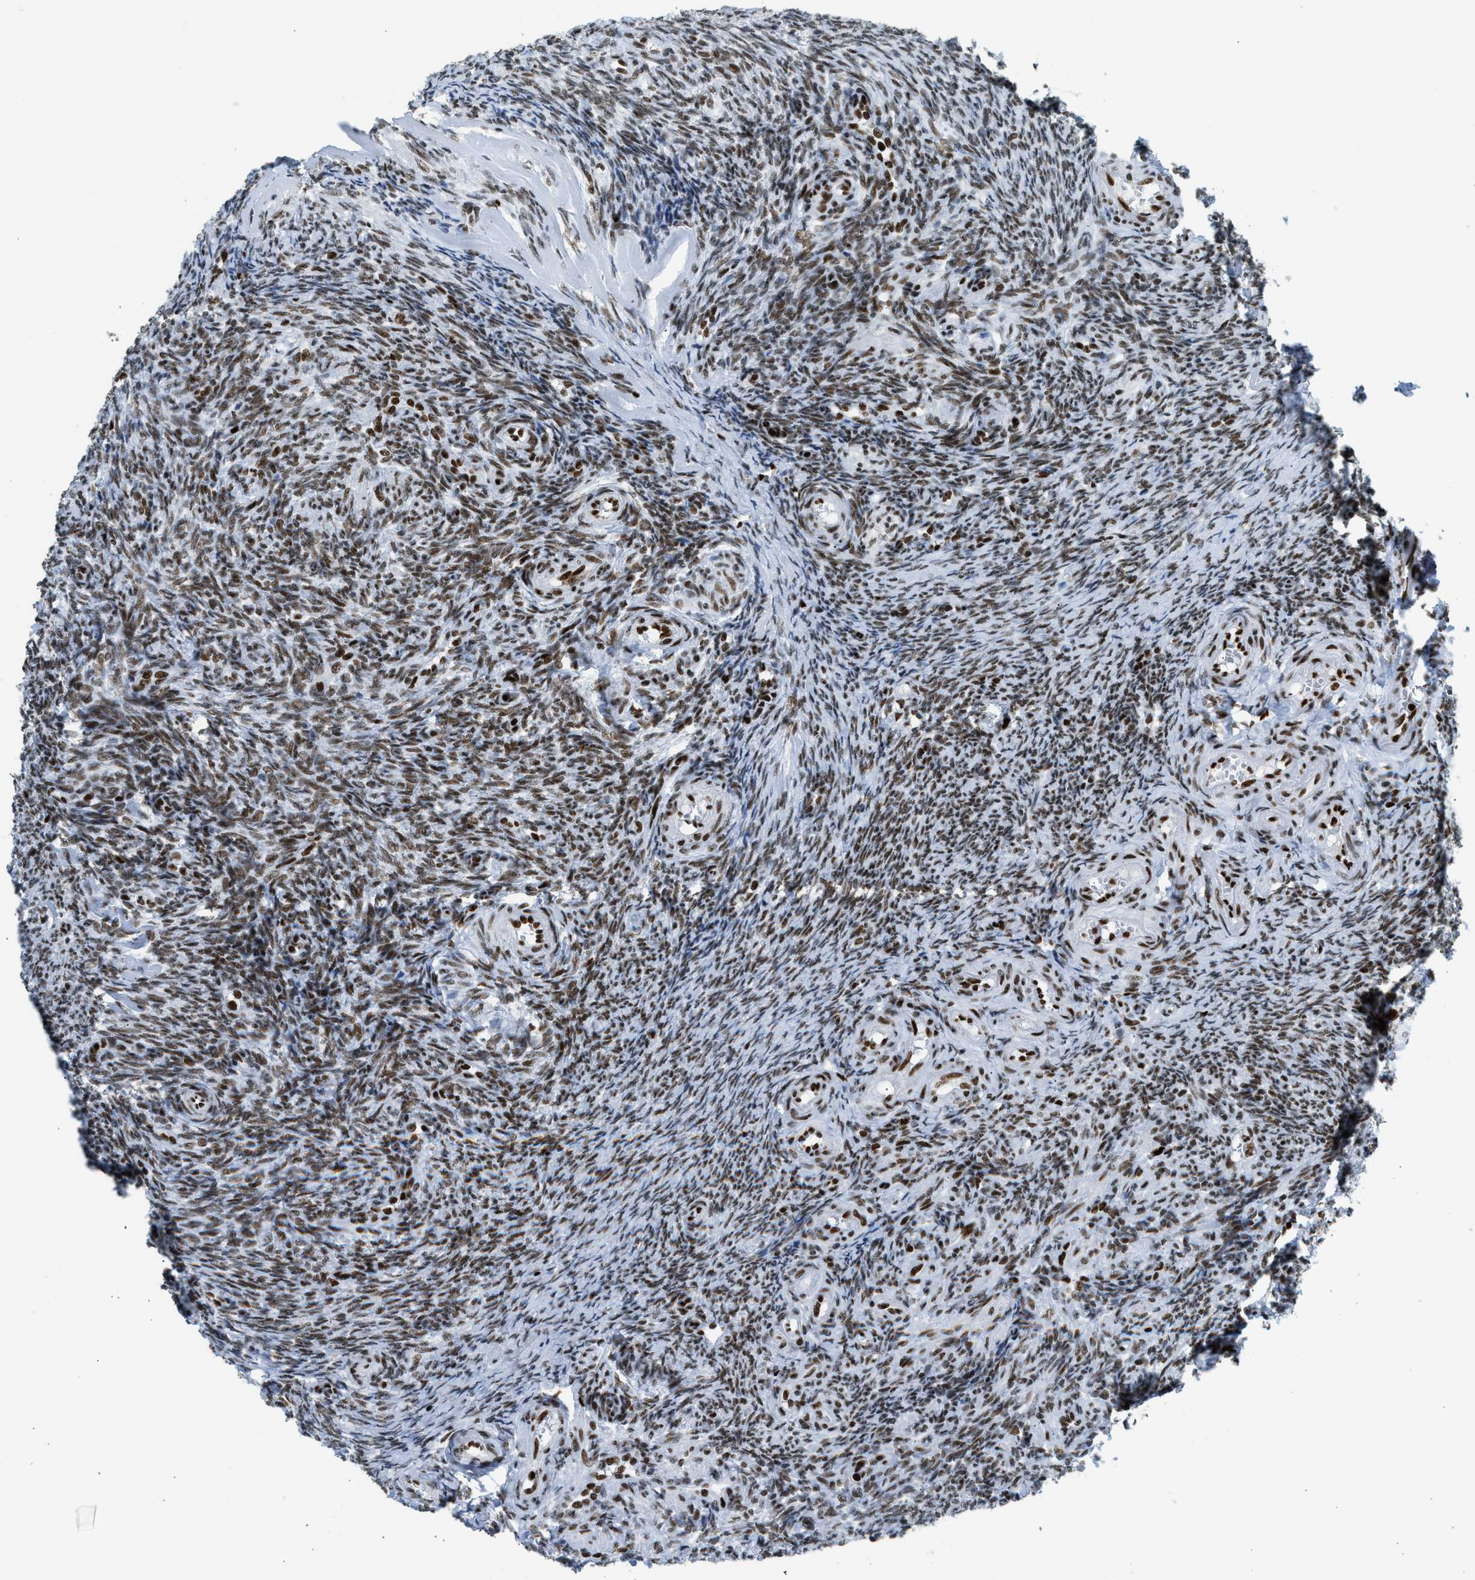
{"staining": {"intensity": "strong", "quantity": ">75%", "location": "nuclear"}, "tissue": "ovary", "cell_type": "Follicle cells", "image_type": "normal", "snomed": [{"axis": "morphology", "description": "Normal tissue, NOS"}, {"axis": "topography", "description": "Ovary"}], "caption": "Follicle cells display high levels of strong nuclear expression in about >75% of cells in benign ovary.", "gene": "PIF1", "patient": {"sex": "female", "age": 41}}